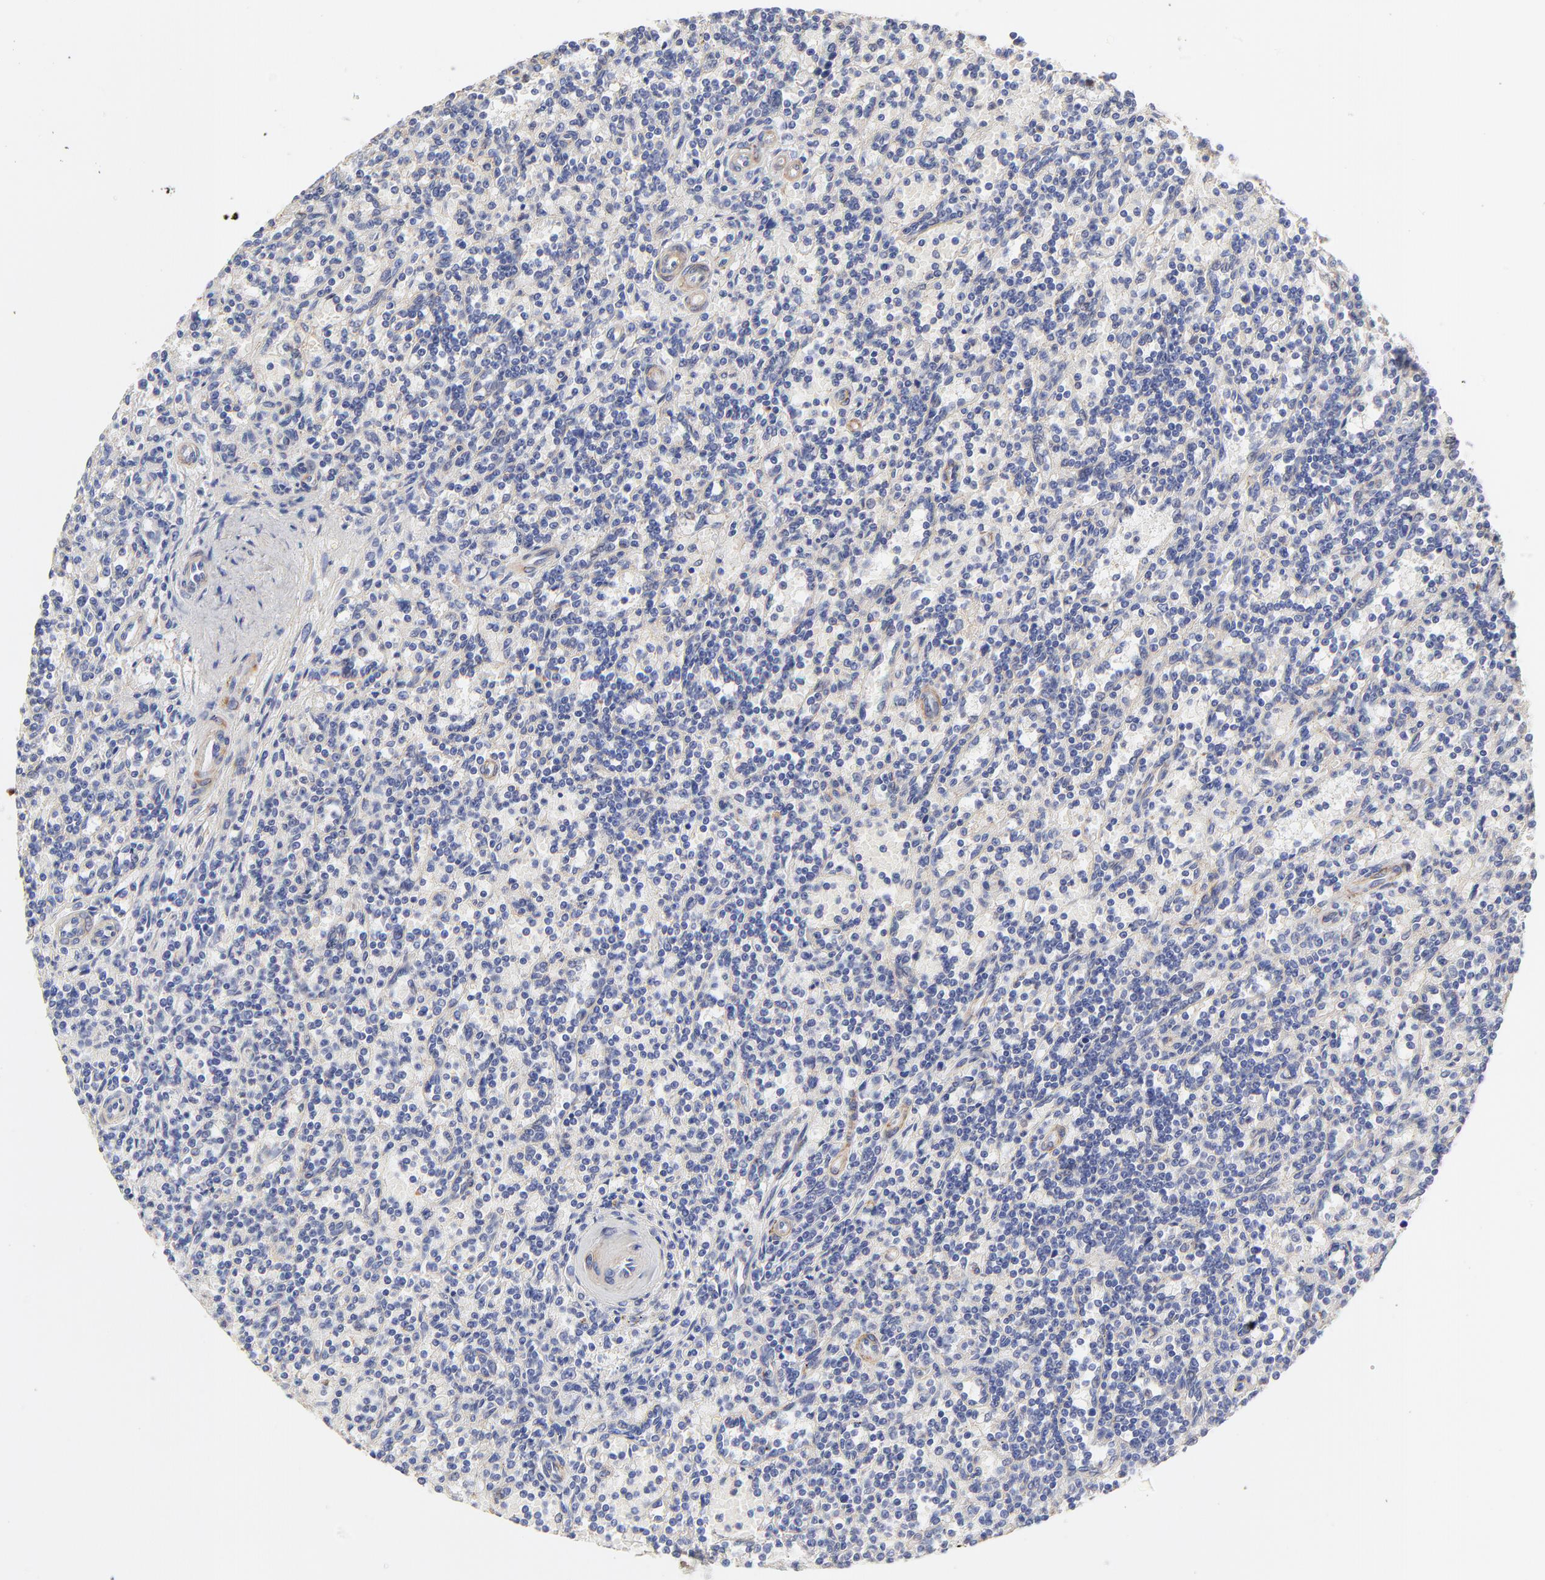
{"staining": {"intensity": "negative", "quantity": "none", "location": "none"}, "tissue": "lymphoma", "cell_type": "Tumor cells", "image_type": "cancer", "snomed": [{"axis": "morphology", "description": "Malignant lymphoma, non-Hodgkin's type, Low grade"}, {"axis": "topography", "description": "Spleen"}], "caption": "This is an immunohistochemistry image of low-grade malignant lymphoma, non-Hodgkin's type. There is no expression in tumor cells.", "gene": "LRCH2", "patient": {"sex": "male", "age": 73}}